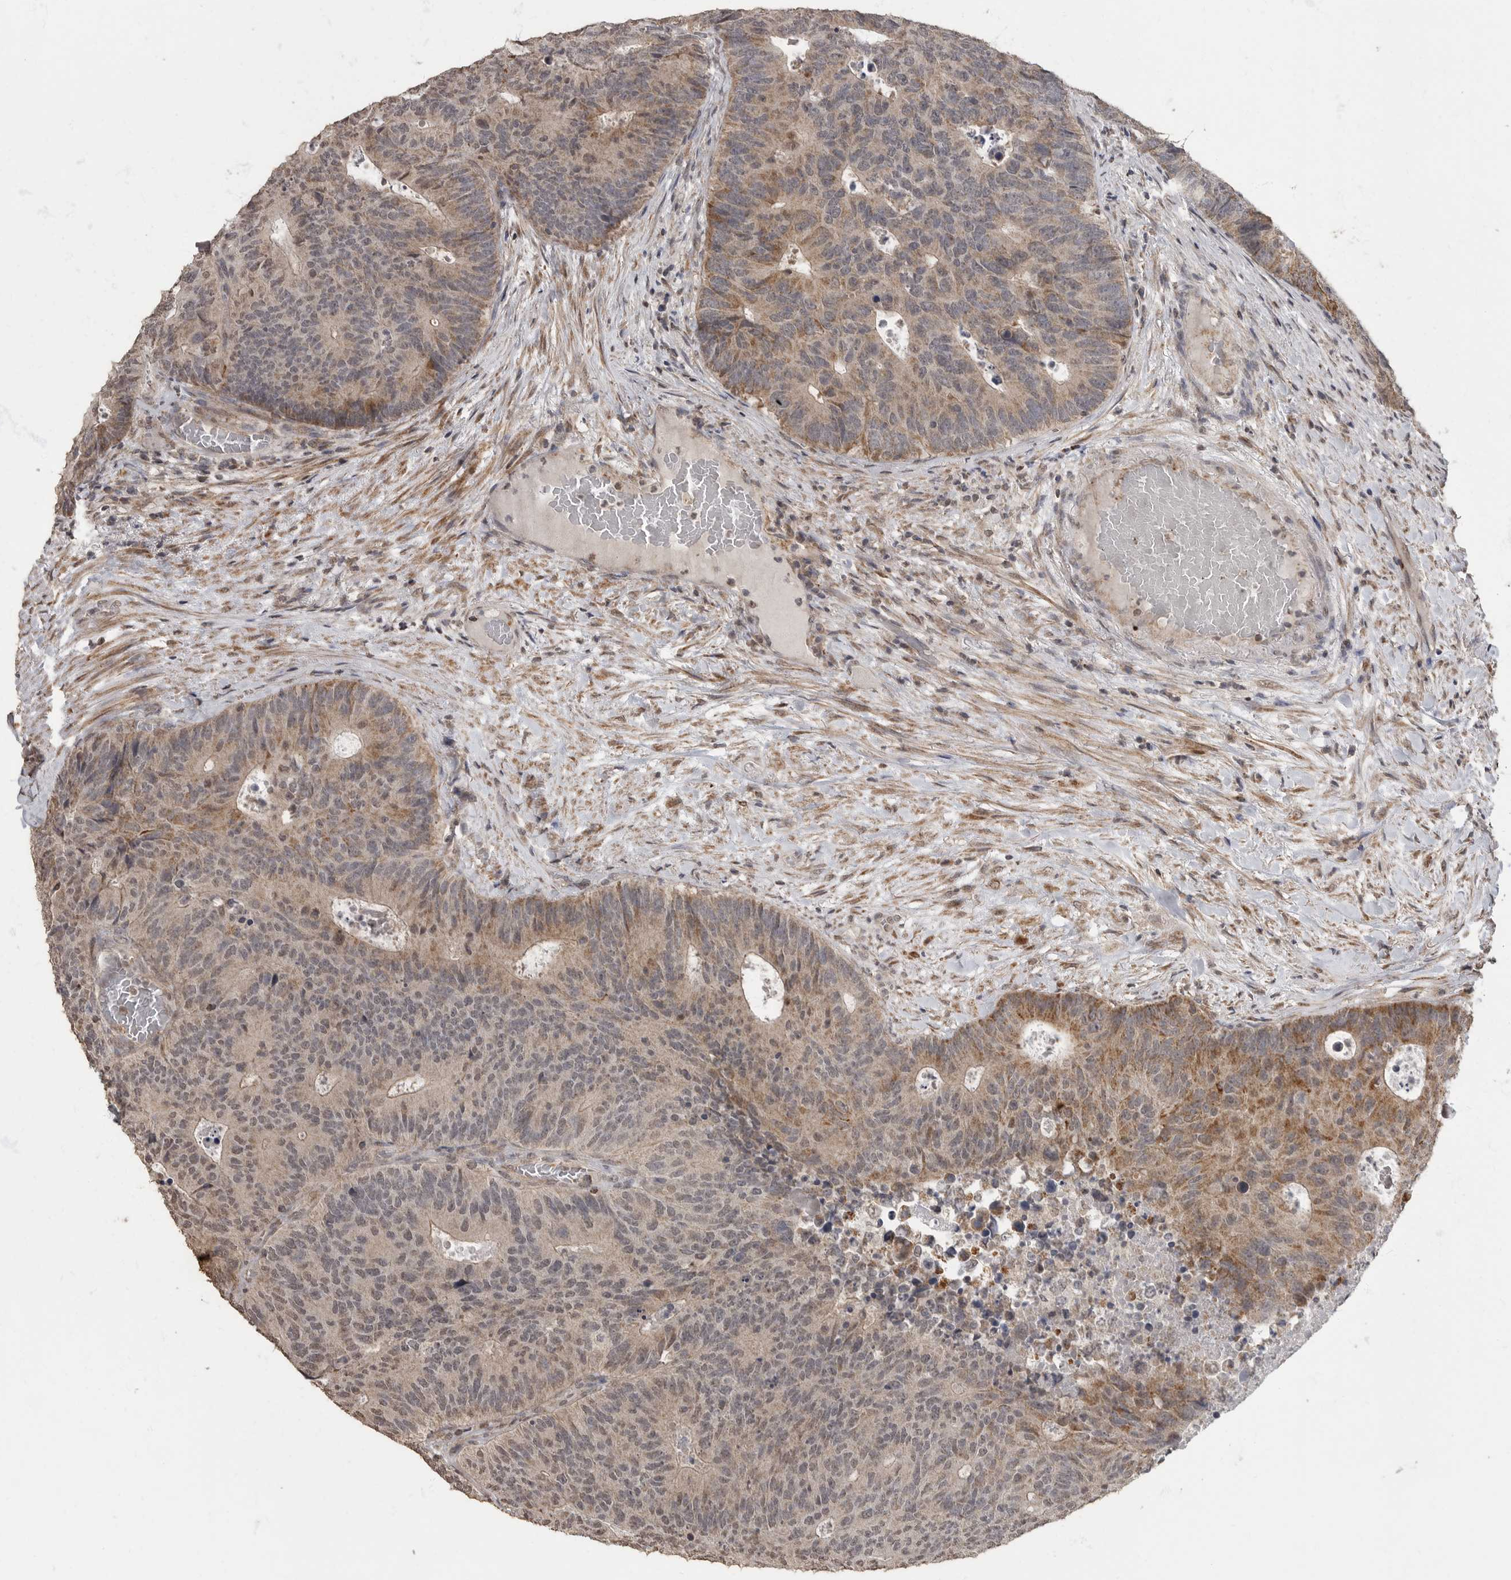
{"staining": {"intensity": "moderate", "quantity": "25%-75%", "location": "cytoplasmic/membranous"}, "tissue": "colorectal cancer", "cell_type": "Tumor cells", "image_type": "cancer", "snomed": [{"axis": "morphology", "description": "Adenocarcinoma, NOS"}, {"axis": "topography", "description": "Colon"}], "caption": "Human colorectal adenocarcinoma stained for a protein (brown) shows moderate cytoplasmic/membranous positive positivity in approximately 25%-75% of tumor cells.", "gene": "MAFG", "patient": {"sex": "male", "age": 87}}